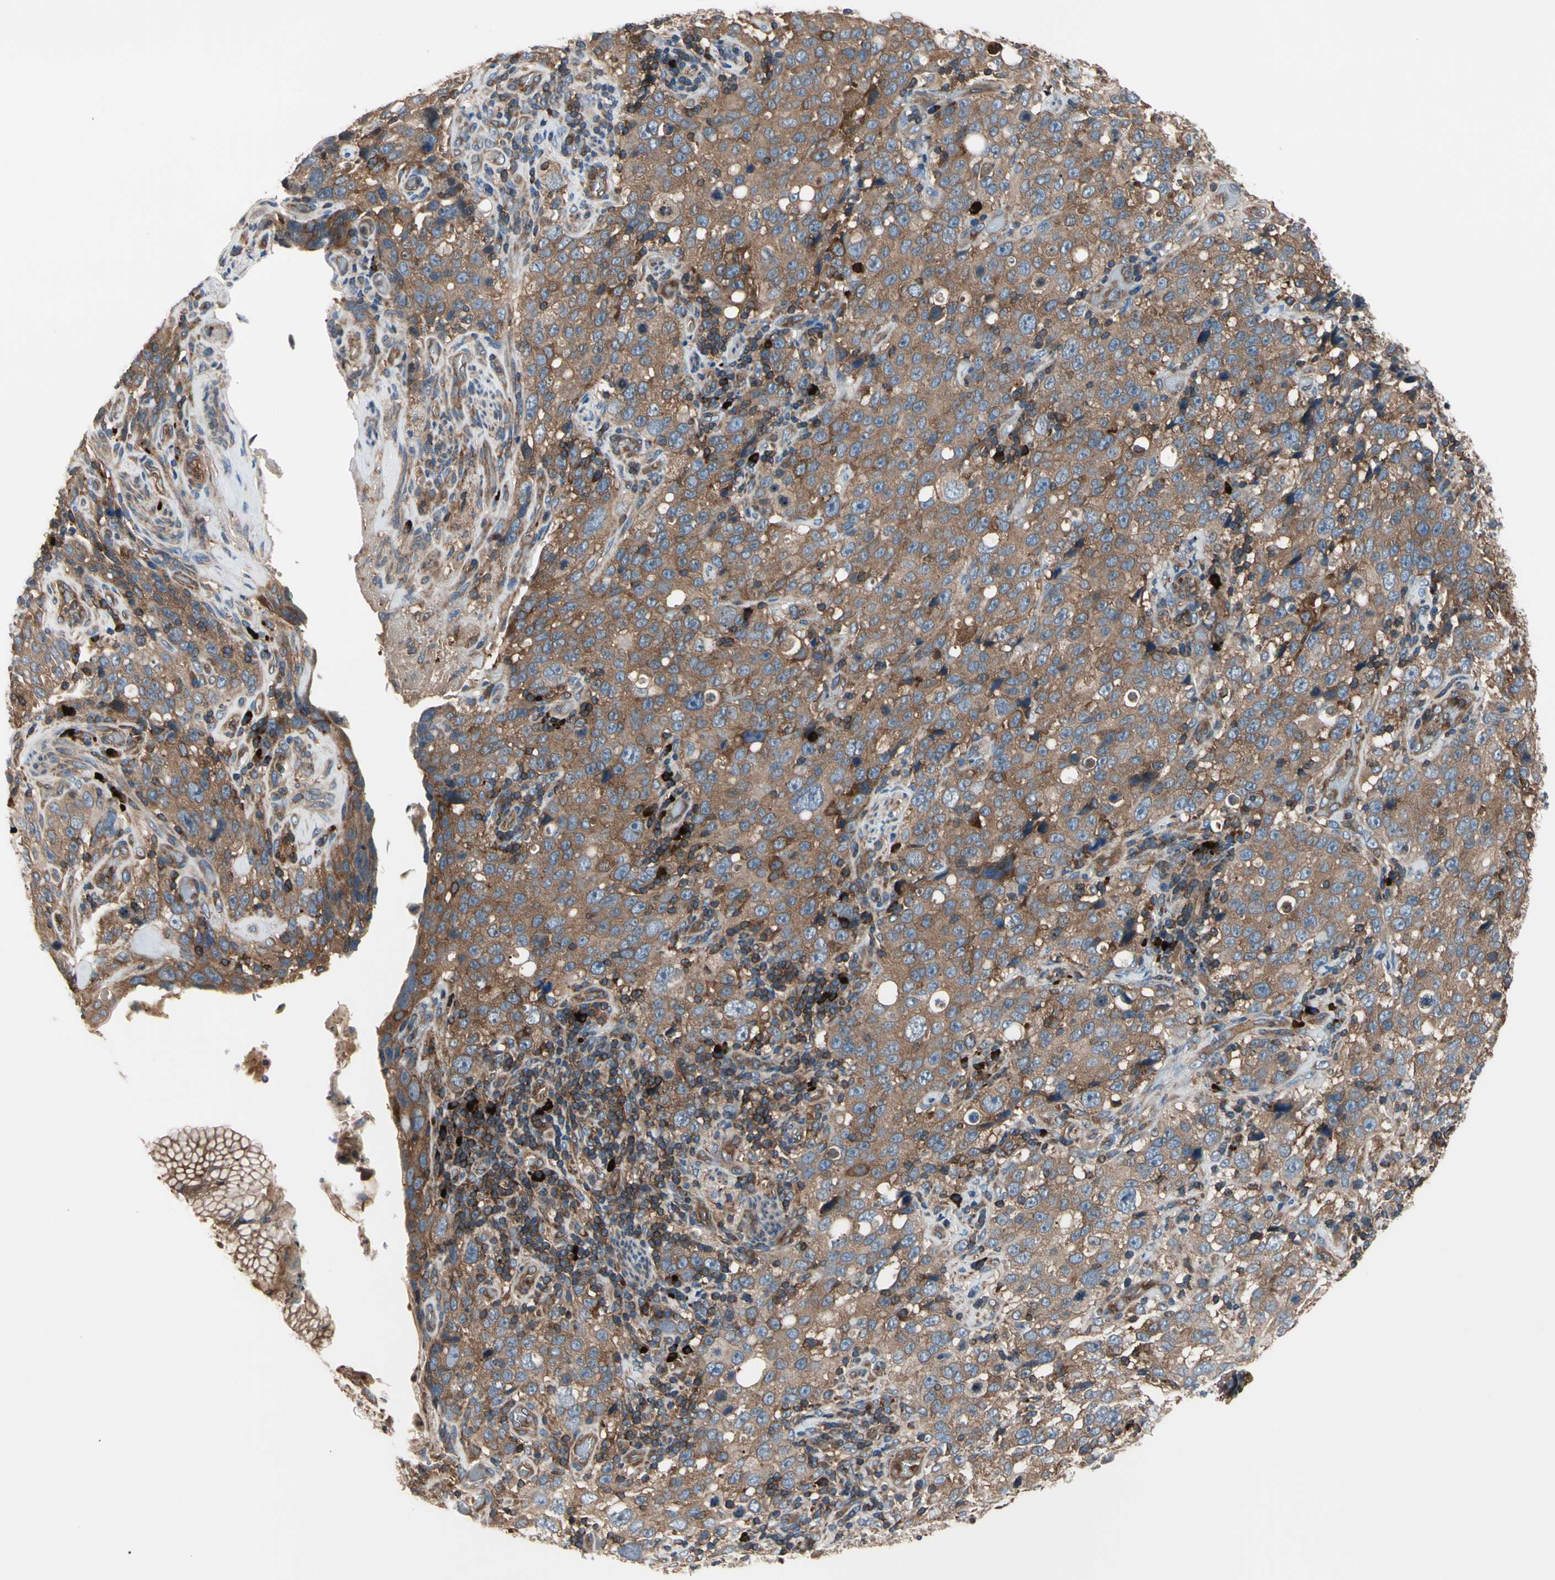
{"staining": {"intensity": "moderate", "quantity": ">75%", "location": "cytoplasmic/membranous"}, "tissue": "stomach cancer", "cell_type": "Tumor cells", "image_type": "cancer", "snomed": [{"axis": "morphology", "description": "Normal tissue, NOS"}, {"axis": "morphology", "description": "Adenocarcinoma, NOS"}, {"axis": "topography", "description": "Stomach"}], "caption": "DAB immunohistochemical staining of adenocarcinoma (stomach) displays moderate cytoplasmic/membranous protein positivity in about >75% of tumor cells.", "gene": "ROCK1", "patient": {"sex": "male", "age": 48}}